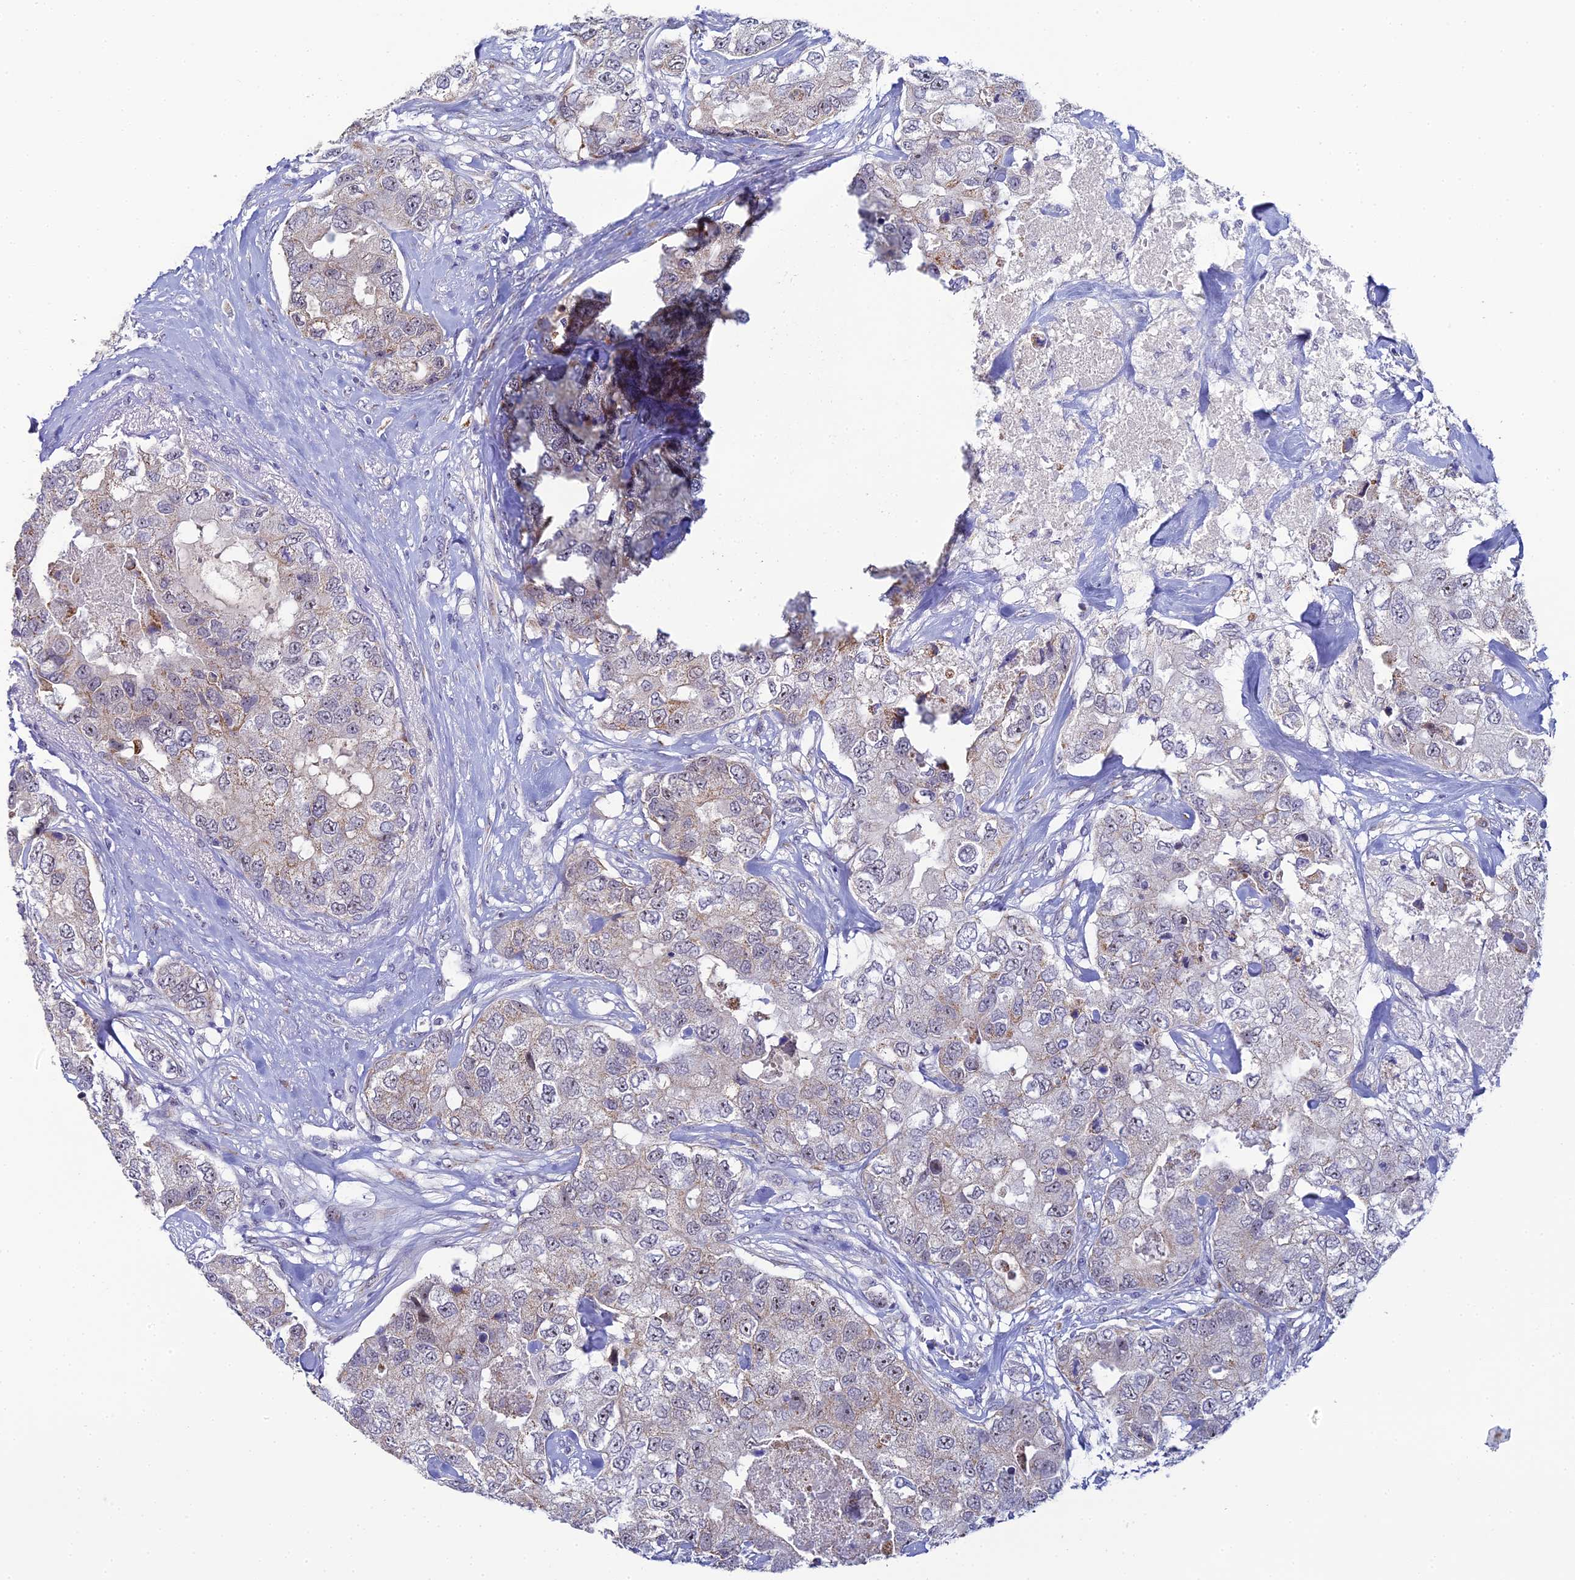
{"staining": {"intensity": "weak", "quantity": "<25%", "location": "nuclear"}, "tissue": "breast cancer", "cell_type": "Tumor cells", "image_type": "cancer", "snomed": [{"axis": "morphology", "description": "Duct carcinoma"}, {"axis": "topography", "description": "Breast"}], "caption": "This micrograph is of breast cancer stained with immunohistochemistry to label a protein in brown with the nuclei are counter-stained blue. There is no positivity in tumor cells.", "gene": "PLPP4", "patient": {"sex": "female", "age": 62}}